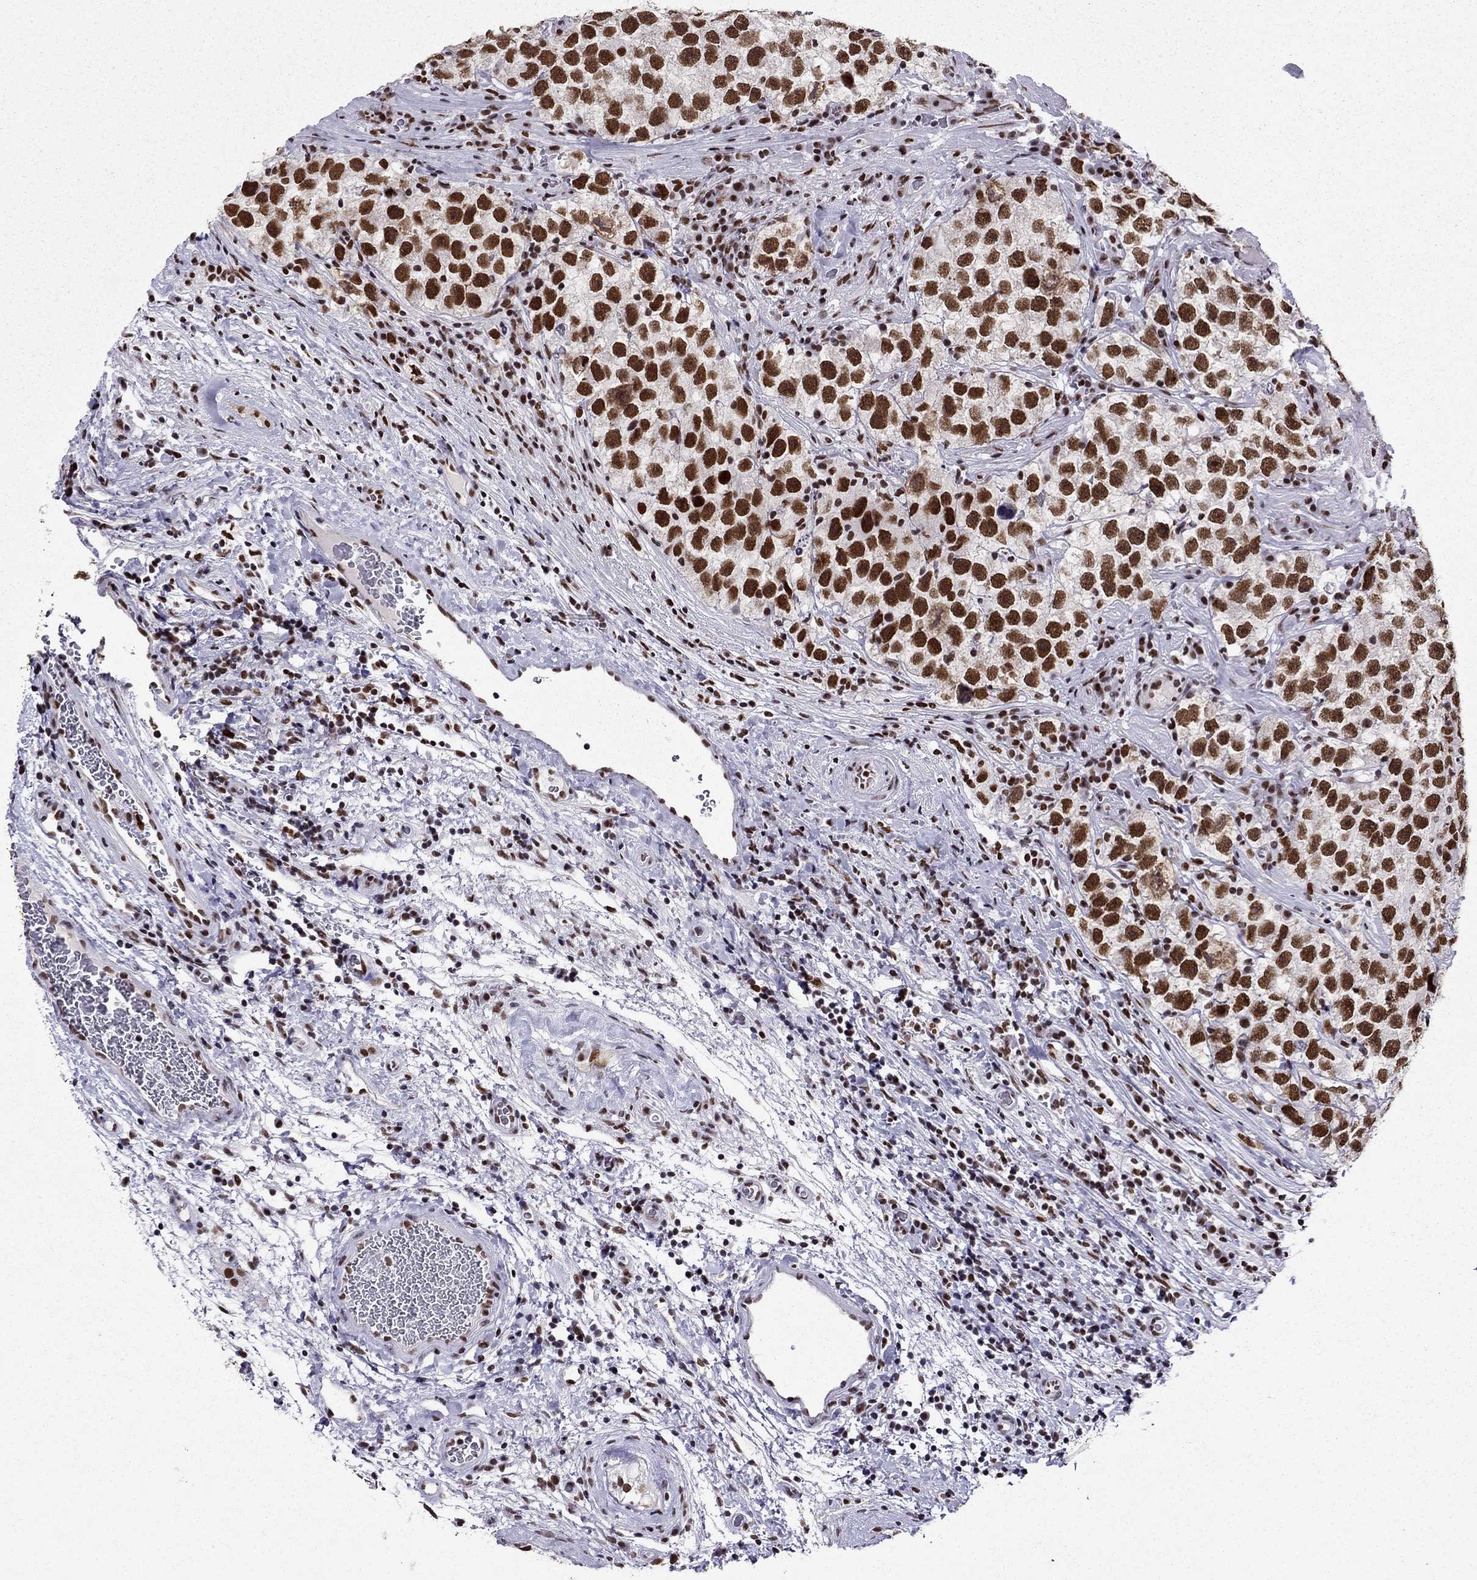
{"staining": {"intensity": "strong", "quantity": ">75%", "location": "nuclear"}, "tissue": "testis cancer", "cell_type": "Tumor cells", "image_type": "cancer", "snomed": [{"axis": "morphology", "description": "Normal tissue, NOS"}, {"axis": "morphology", "description": "Seminoma, NOS"}, {"axis": "topography", "description": "Testis"}], "caption": "The immunohistochemical stain labels strong nuclear positivity in tumor cells of testis cancer (seminoma) tissue.", "gene": "ZNF420", "patient": {"sex": "male", "age": 31}}